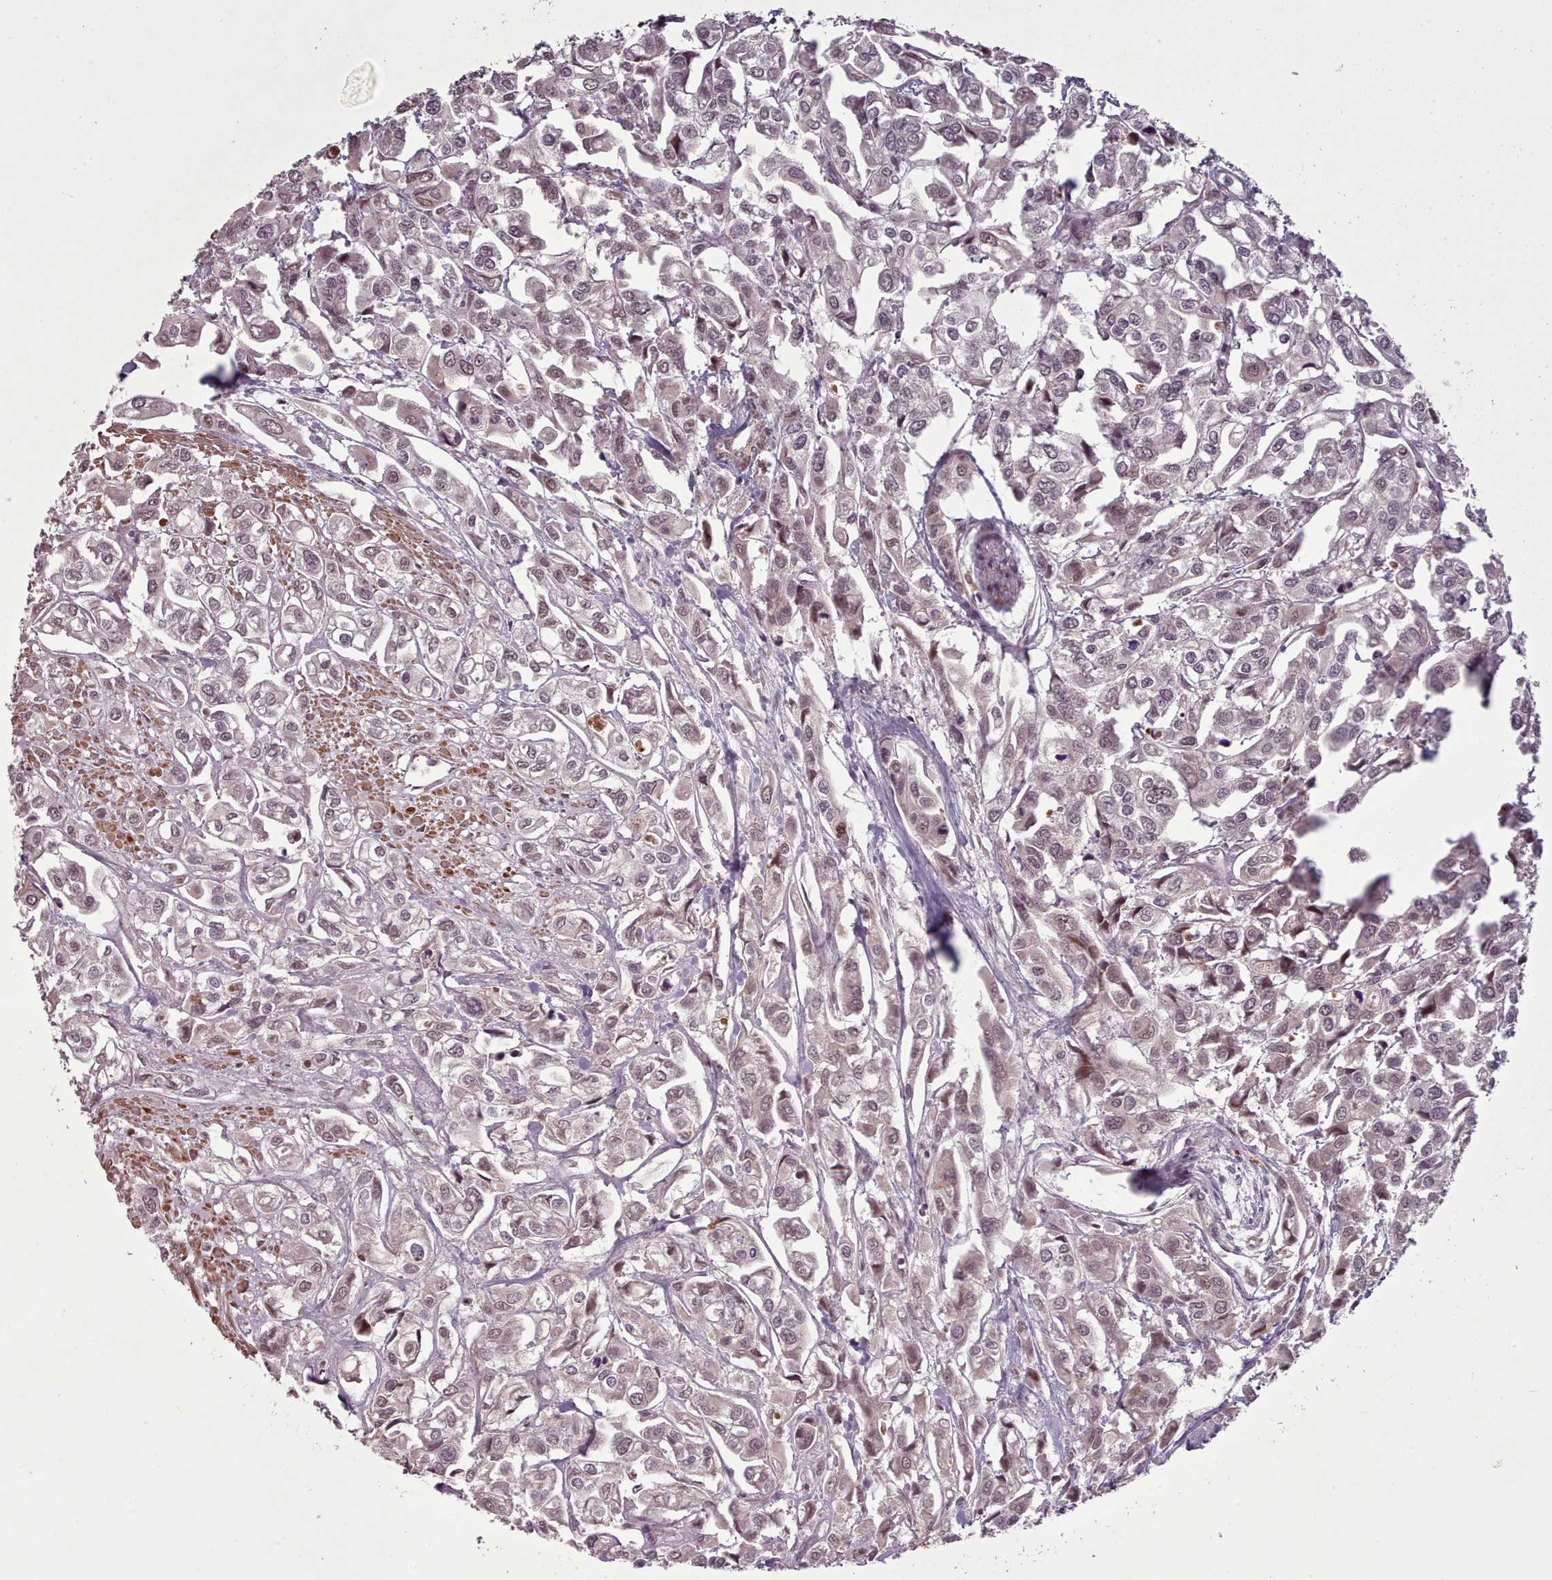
{"staining": {"intensity": "moderate", "quantity": "25%-75%", "location": "nuclear"}, "tissue": "urothelial cancer", "cell_type": "Tumor cells", "image_type": "cancer", "snomed": [{"axis": "morphology", "description": "Urothelial carcinoma, High grade"}, {"axis": "topography", "description": "Urinary bladder"}], "caption": "Immunohistochemical staining of high-grade urothelial carcinoma displays moderate nuclear protein staining in approximately 25%-75% of tumor cells. (Stains: DAB (3,3'-diaminobenzidine) in brown, nuclei in blue, Microscopy: brightfield microscopy at high magnification).", "gene": "CDC6", "patient": {"sex": "male", "age": 67}}